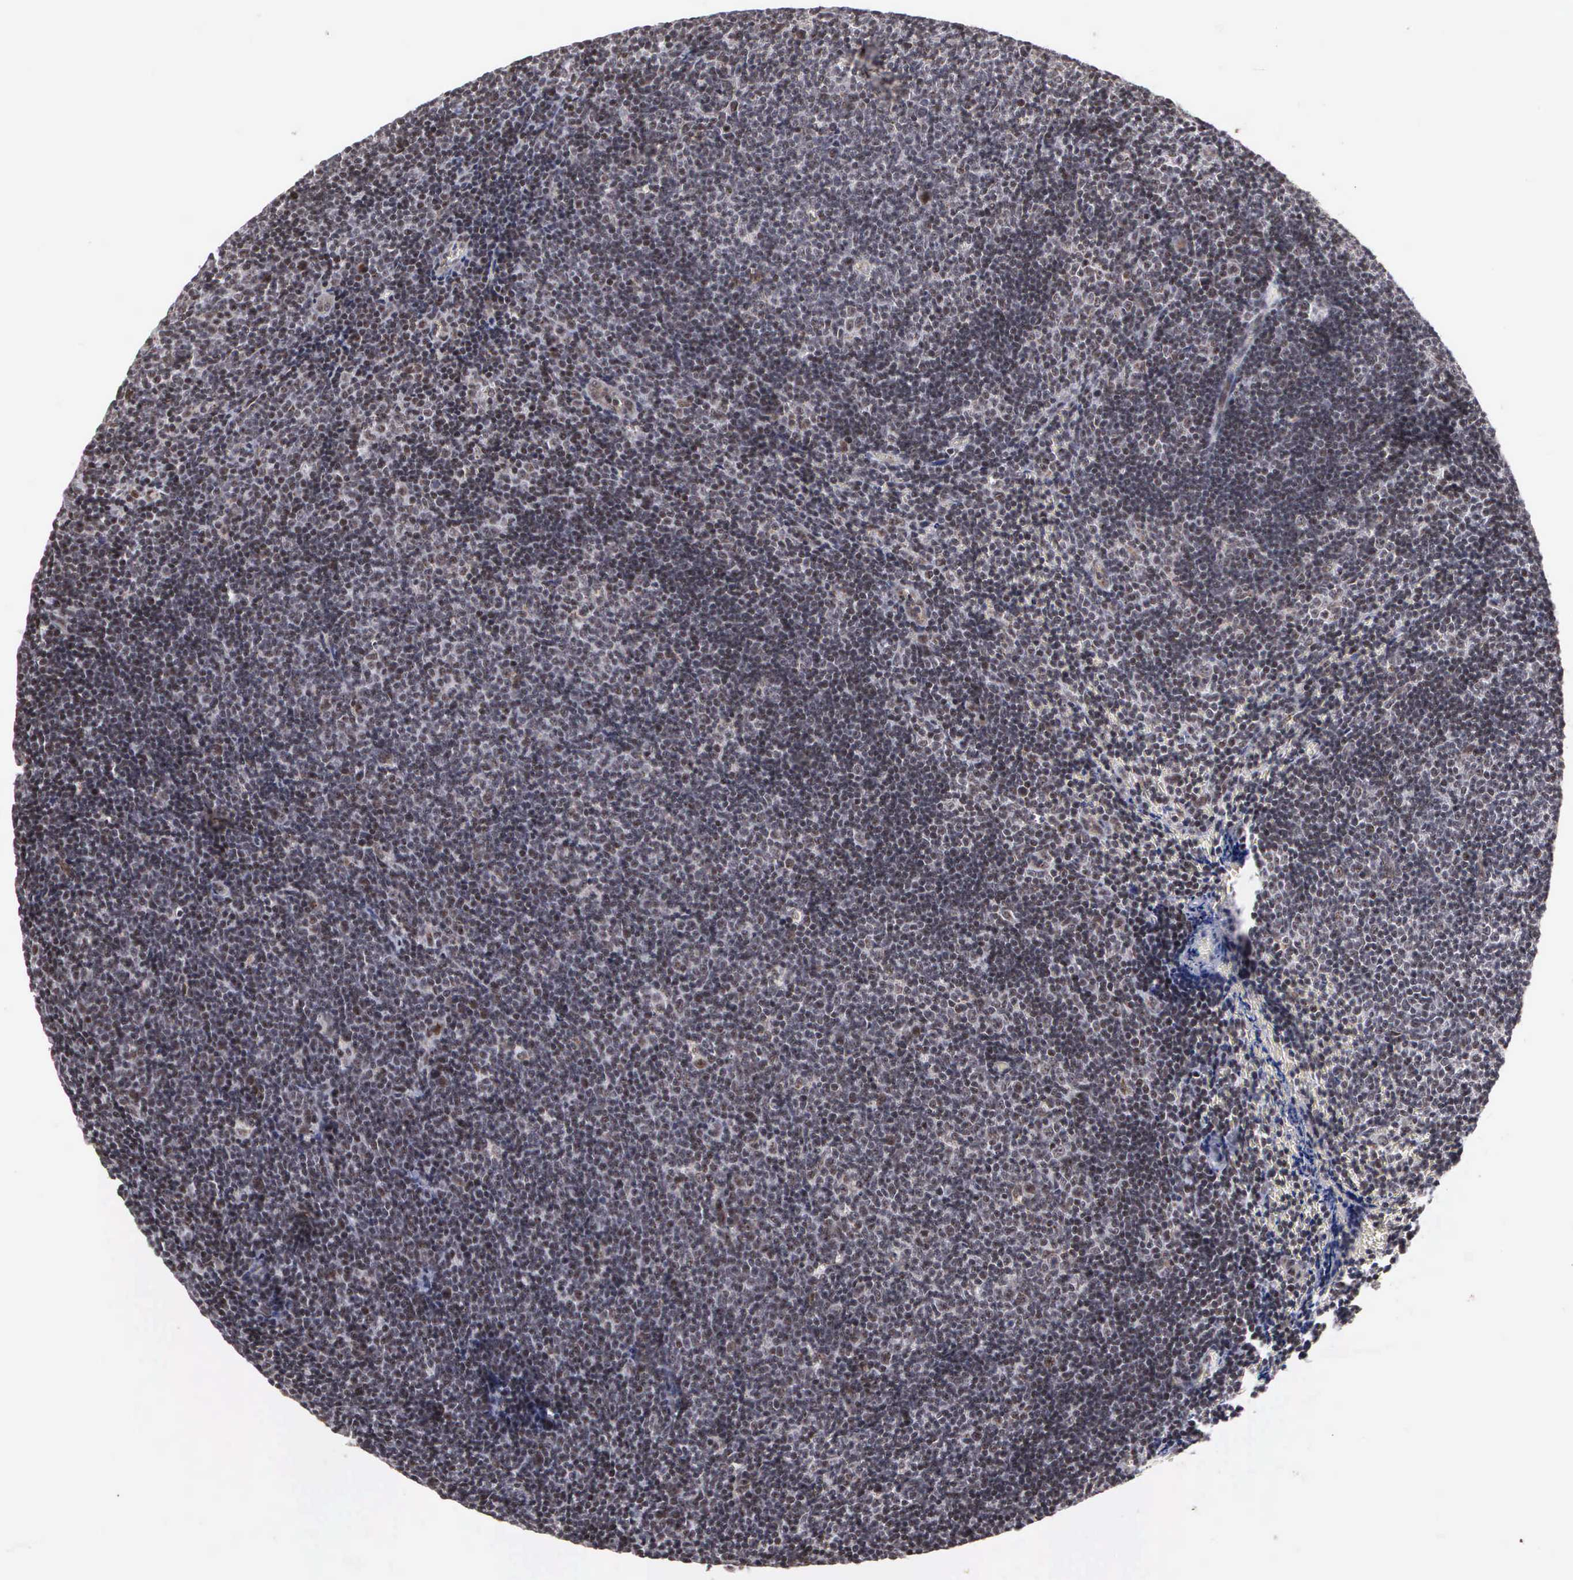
{"staining": {"intensity": "weak", "quantity": "25%-75%", "location": "cytoplasmic/membranous,nuclear"}, "tissue": "lymphoma", "cell_type": "Tumor cells", "image_type": "cancer", "snomed": [{"axis": "morphology", "description": "Malignant lymphoma, non-Hodgkin's type, Low grade"}, {"axis": "topography", "description": "Lymph node"}], "caption": "A high-resolution photomicrograph shows immunohistochemistry (IHC) staining of lymphoma, which exhibits weak cytoplasmic/membranous and nuclear expression in about 25%-75% of tumor cells.", "gene": "GTF2A1", "patient": {"sex": "male", "age": 49}}